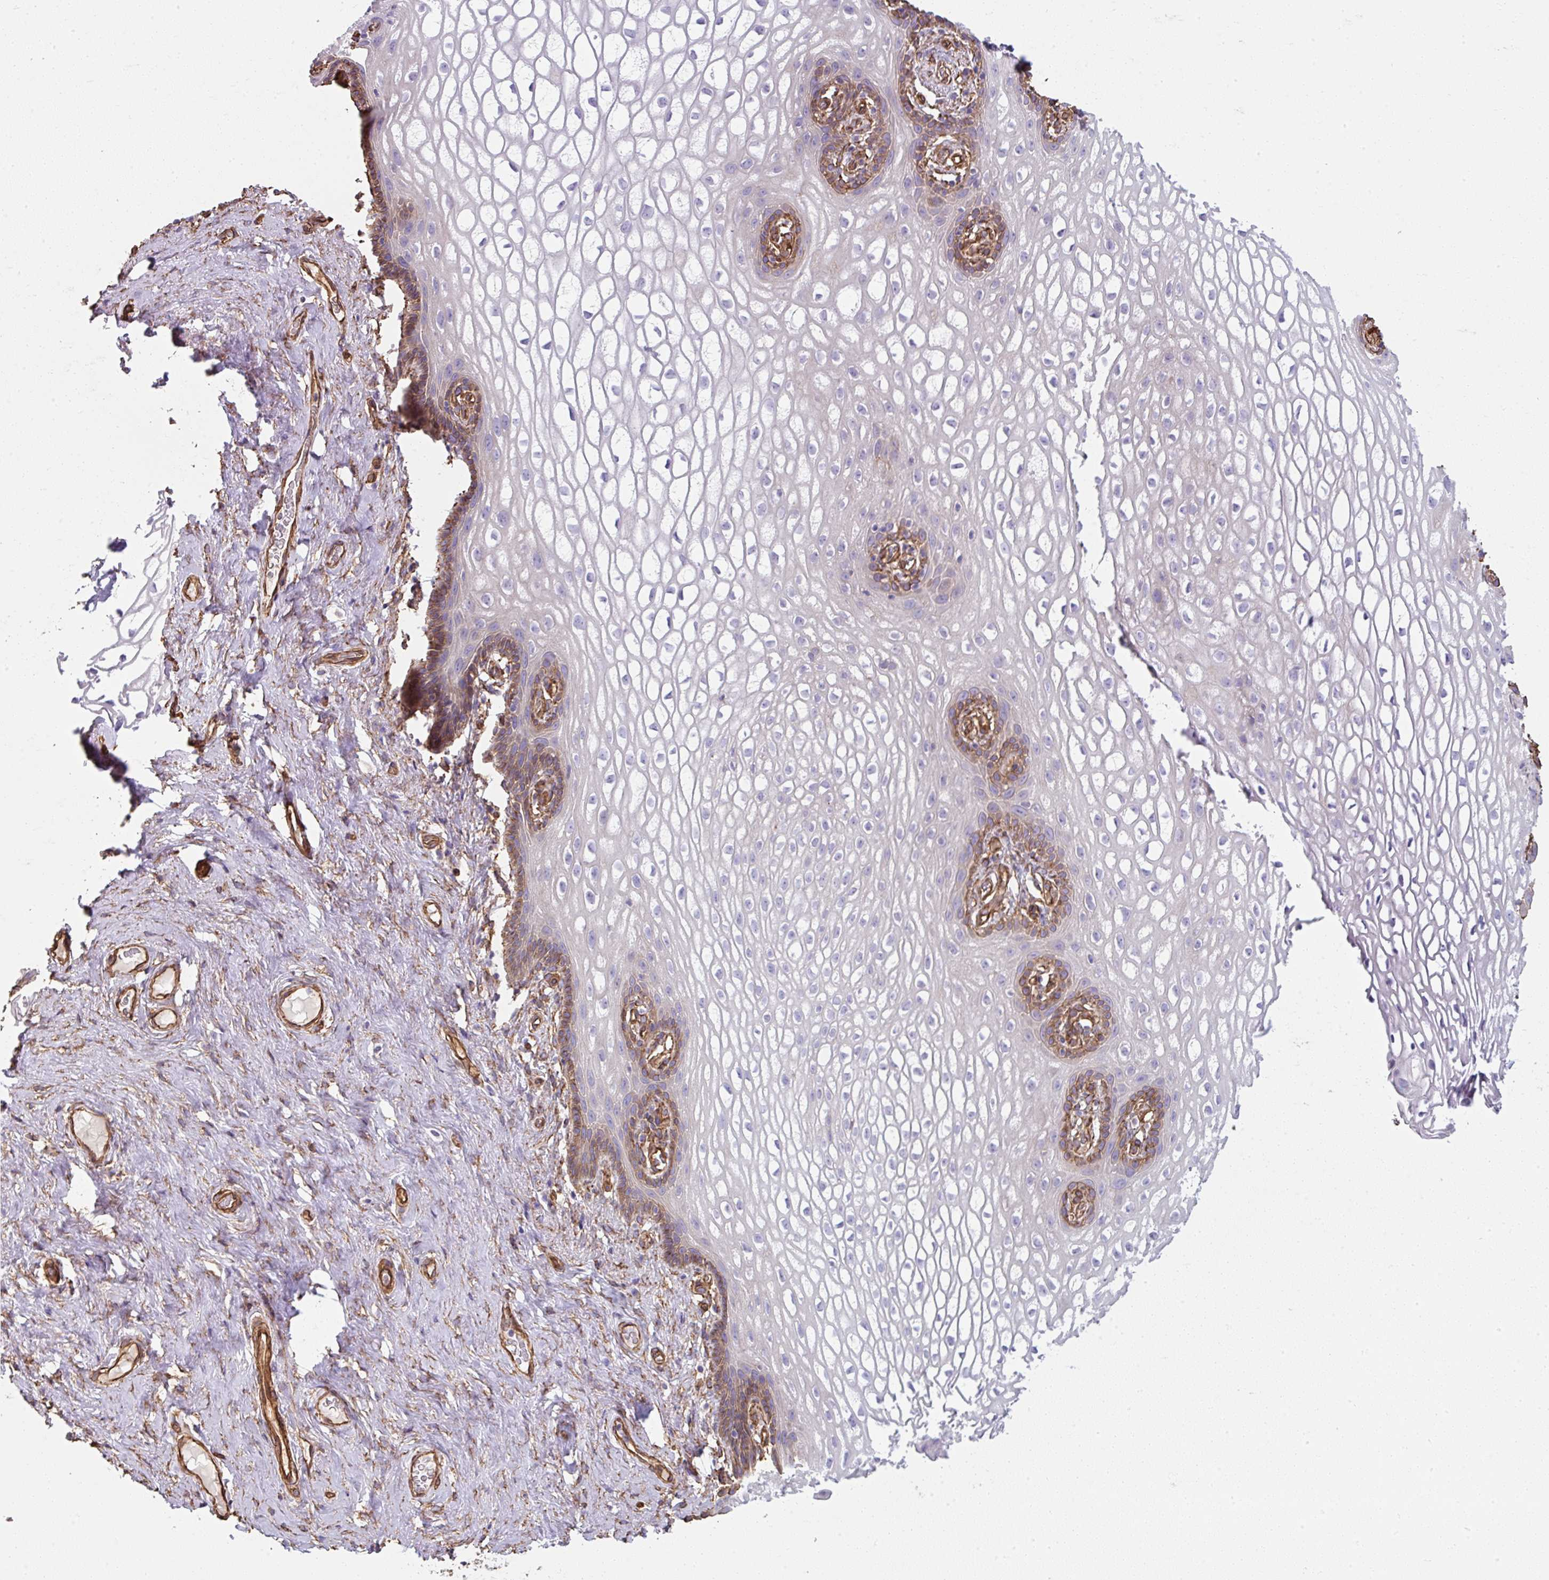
{"staining": {"intensity": "strong", "quantity": "<25%", "location": "cytoplasmic/membranous"}, "tissue": "vagina", "cell_type": "Squamous epithelial cells", "image_type": "normal", "snomed": [{"axis": "morphology", "description": "Normal tissue, NOS"}, {"axis": "topography", "description": "Vagina"}, {"axis": "topography", "description": "Peripheral nerve tissue"}], "caption": "Immunohistochemical staining of normal human vagina exhibits medium levels of strong cytoplasmic/membranous expression in approximately <25% of squamous epithelial cells.", "gene": "ANKUB1", "patient": {"sex": "female", "age": 71}}